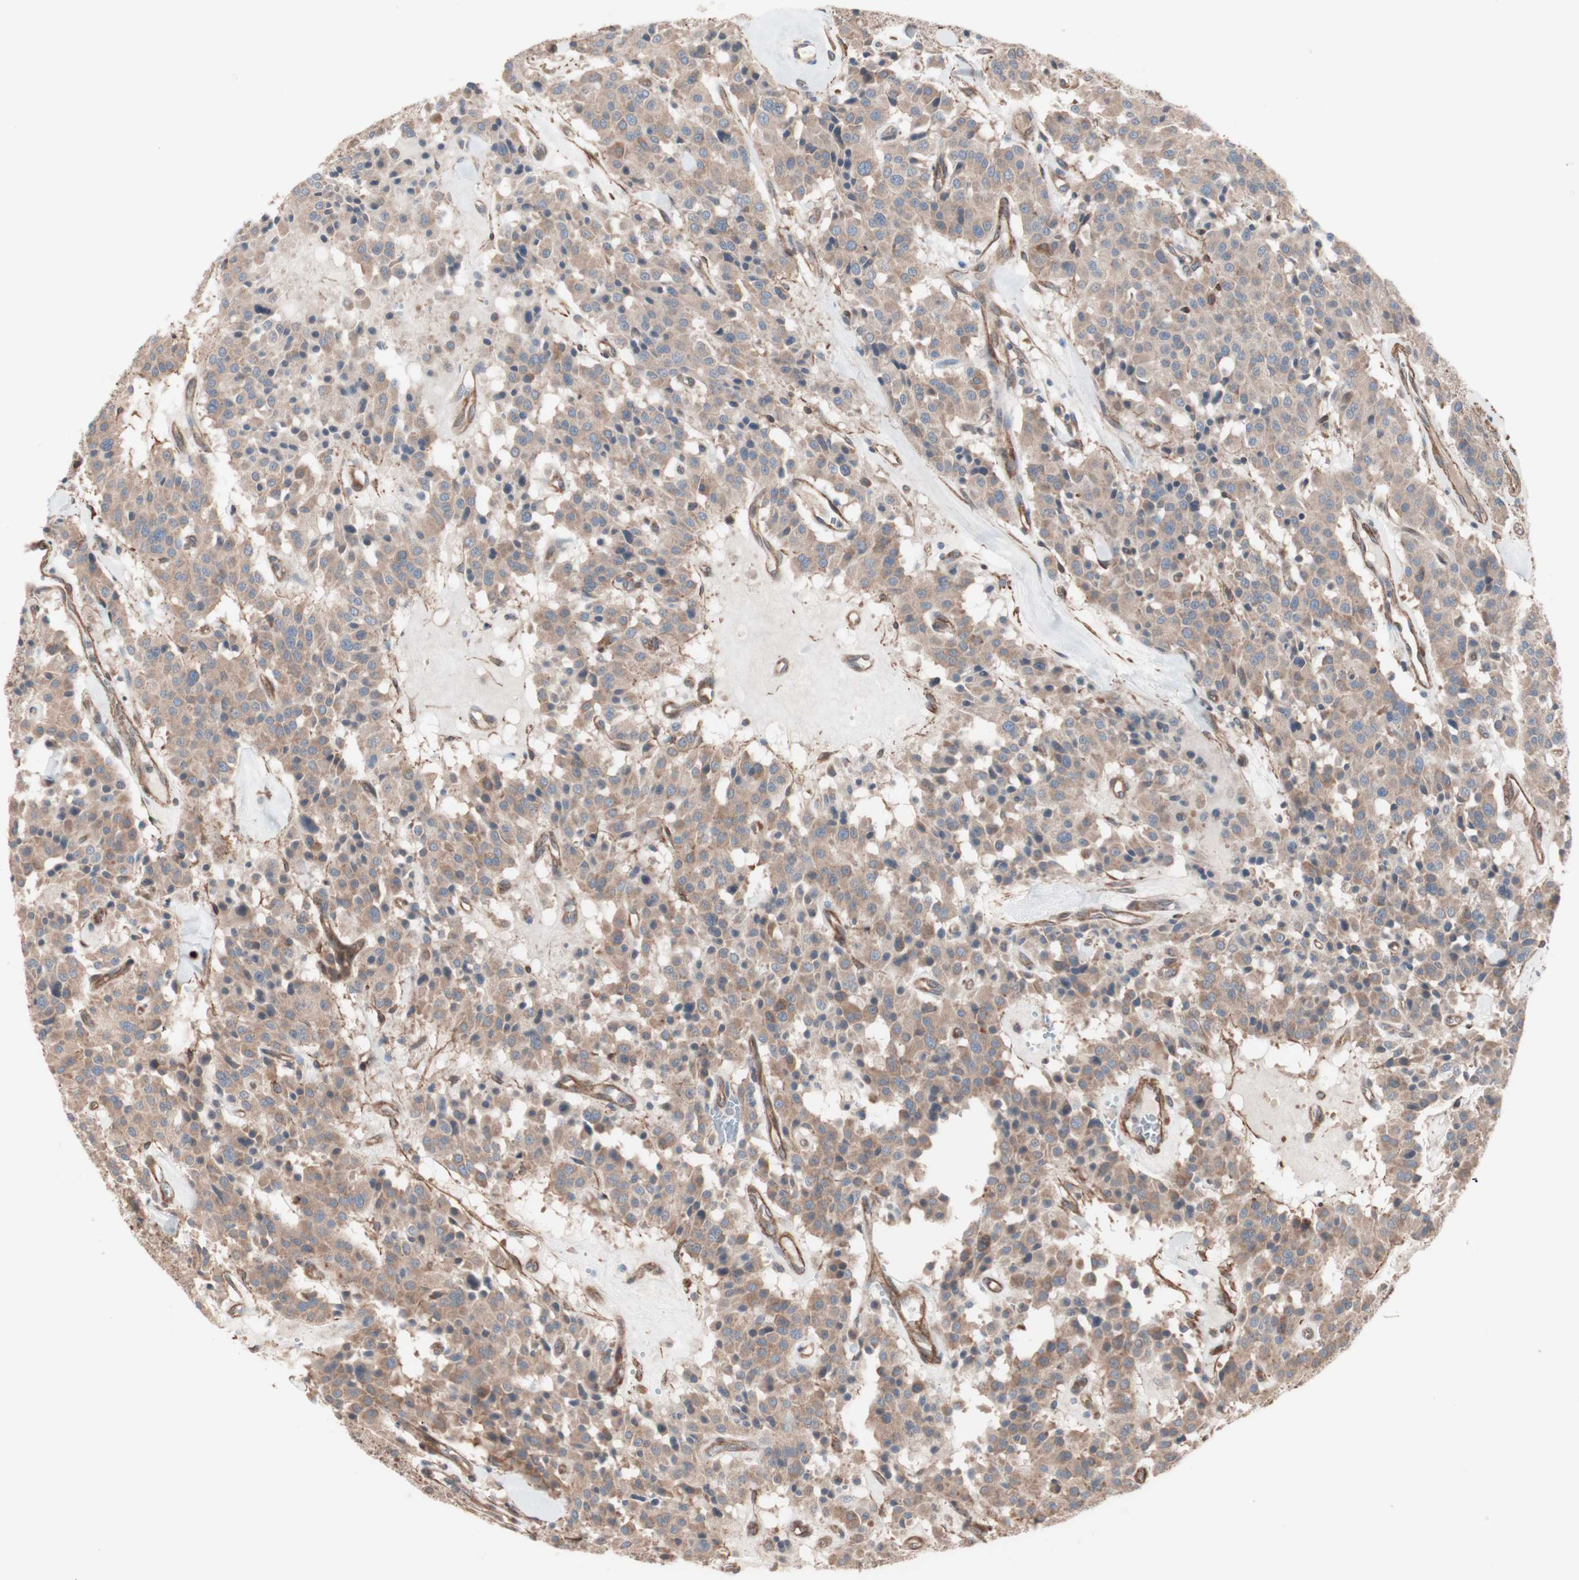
{"staining": {"intensity": "moderate", "quantity": ">75%", "location": "cytoplasmic/membranous"}, "tissue": "carcinoid", "cell_type": "Tumor cells", "image_type": "cancer", "snomed": [{"axis": "morphology", "description": "Carcinoid, malignant, NOS"}, {"axis": "topography", "description": "Lung"}], "caption": "An IHC photomicrograph of tumor tissue is shown. Protein staining in brown labels moderate cytoplasmic/membranous positivity in carcinoid within tumor cells.", "gene": "ALG5", "patient": {"sex": "male", "age": 30}}